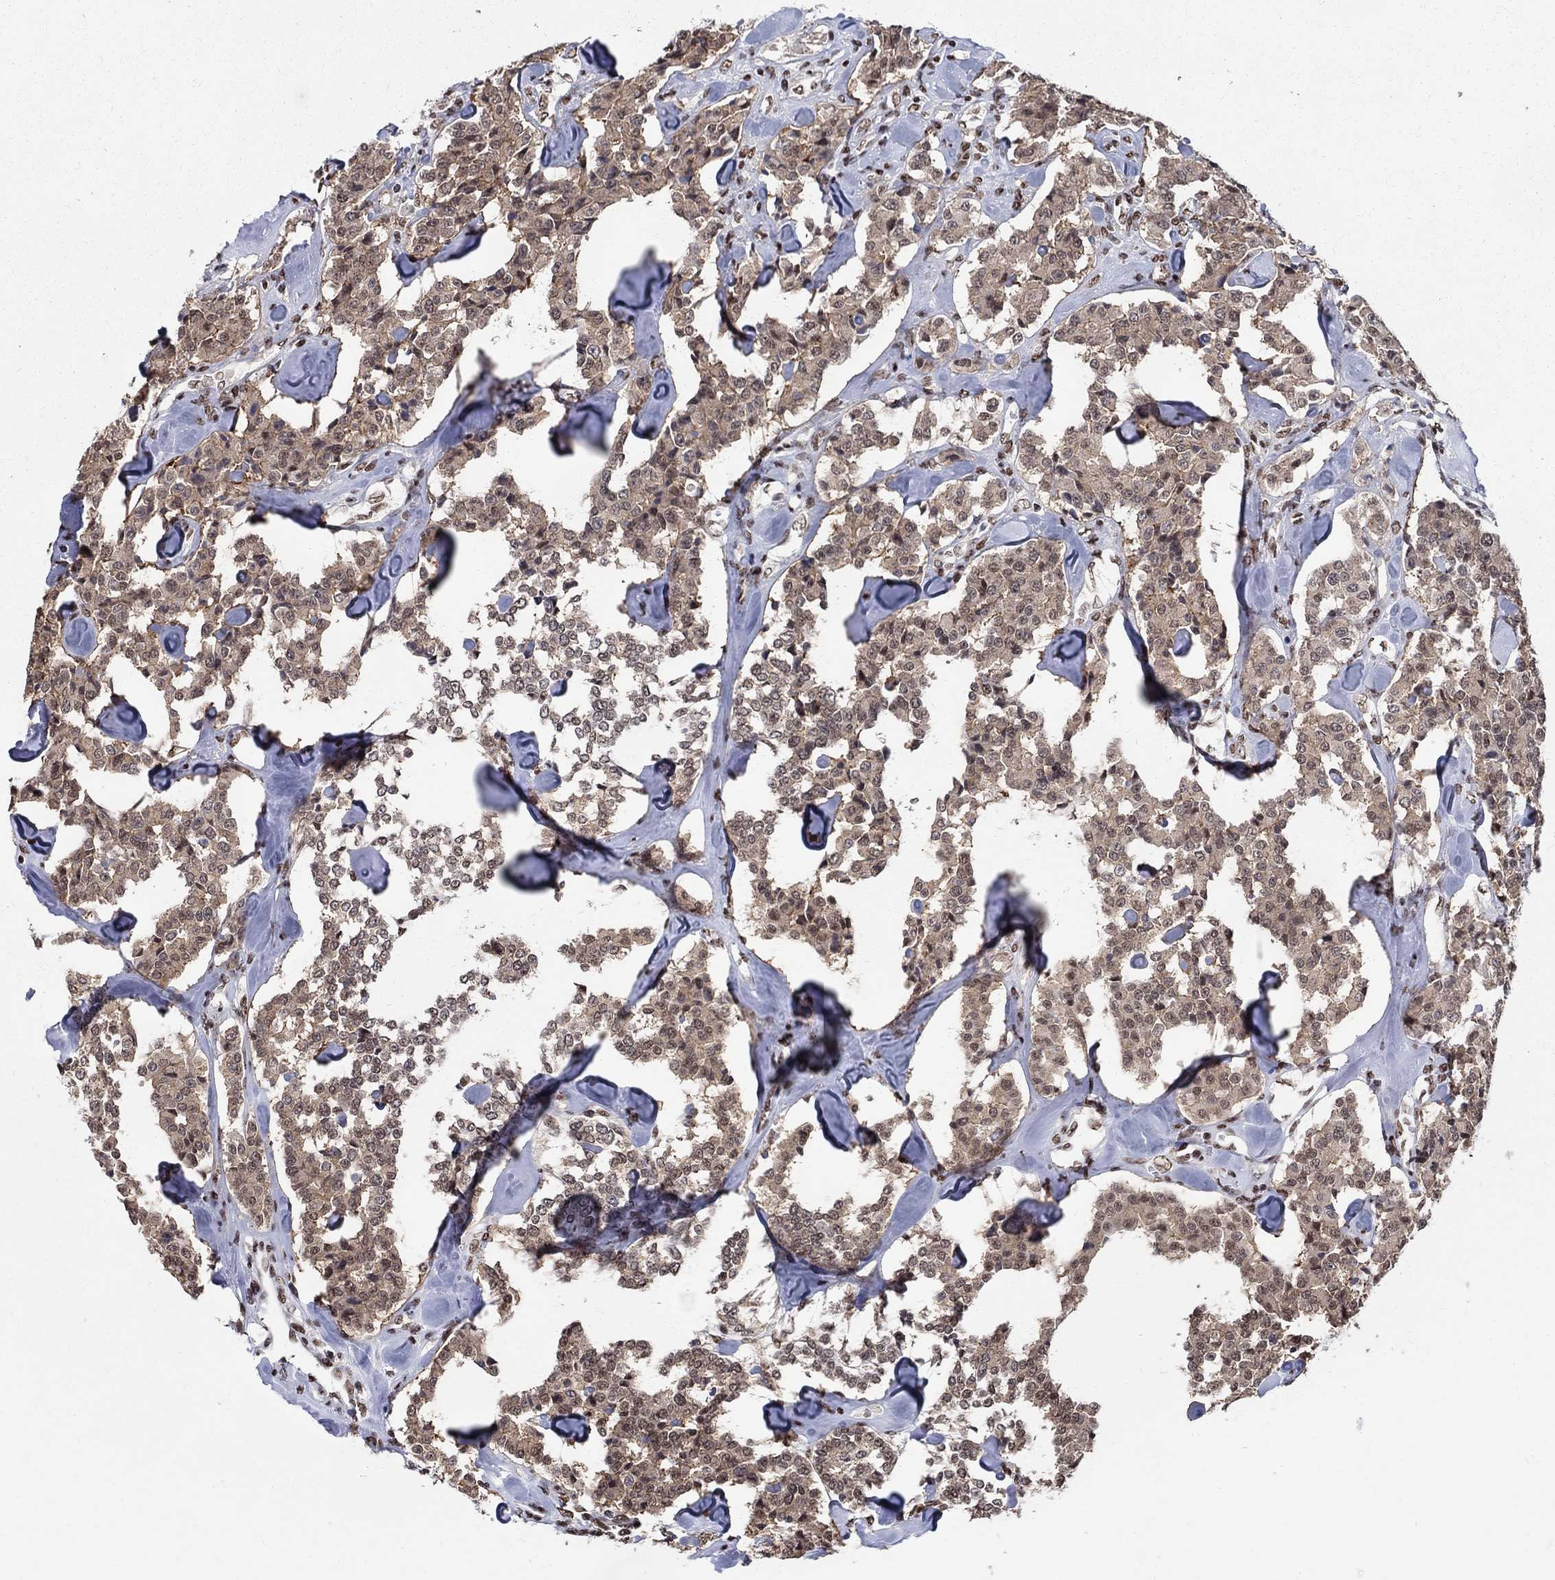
{"staining": {"intensity": "weak", "quantity": ">75%", "location": "cytoplasmic/membranous,nuclear"}, "tissue": "carcinoid", "cell_type": "Tumor cells", "image_type": "cancer", "snomed": [{"axis": "morphology", "description": "Carcinoid, malignant, NOS"}, {"axis": "topography", "description": "Pancreas"}], "caption": "Immunohistochemical staining of human malignant carcinoid shows low levels of weak cytoplasmic/membranous and nuclear protein positivity in approximately >75% of tumor cells.", "gene": "FBXO16", "patient": {"sex": "male", "age": 41}}